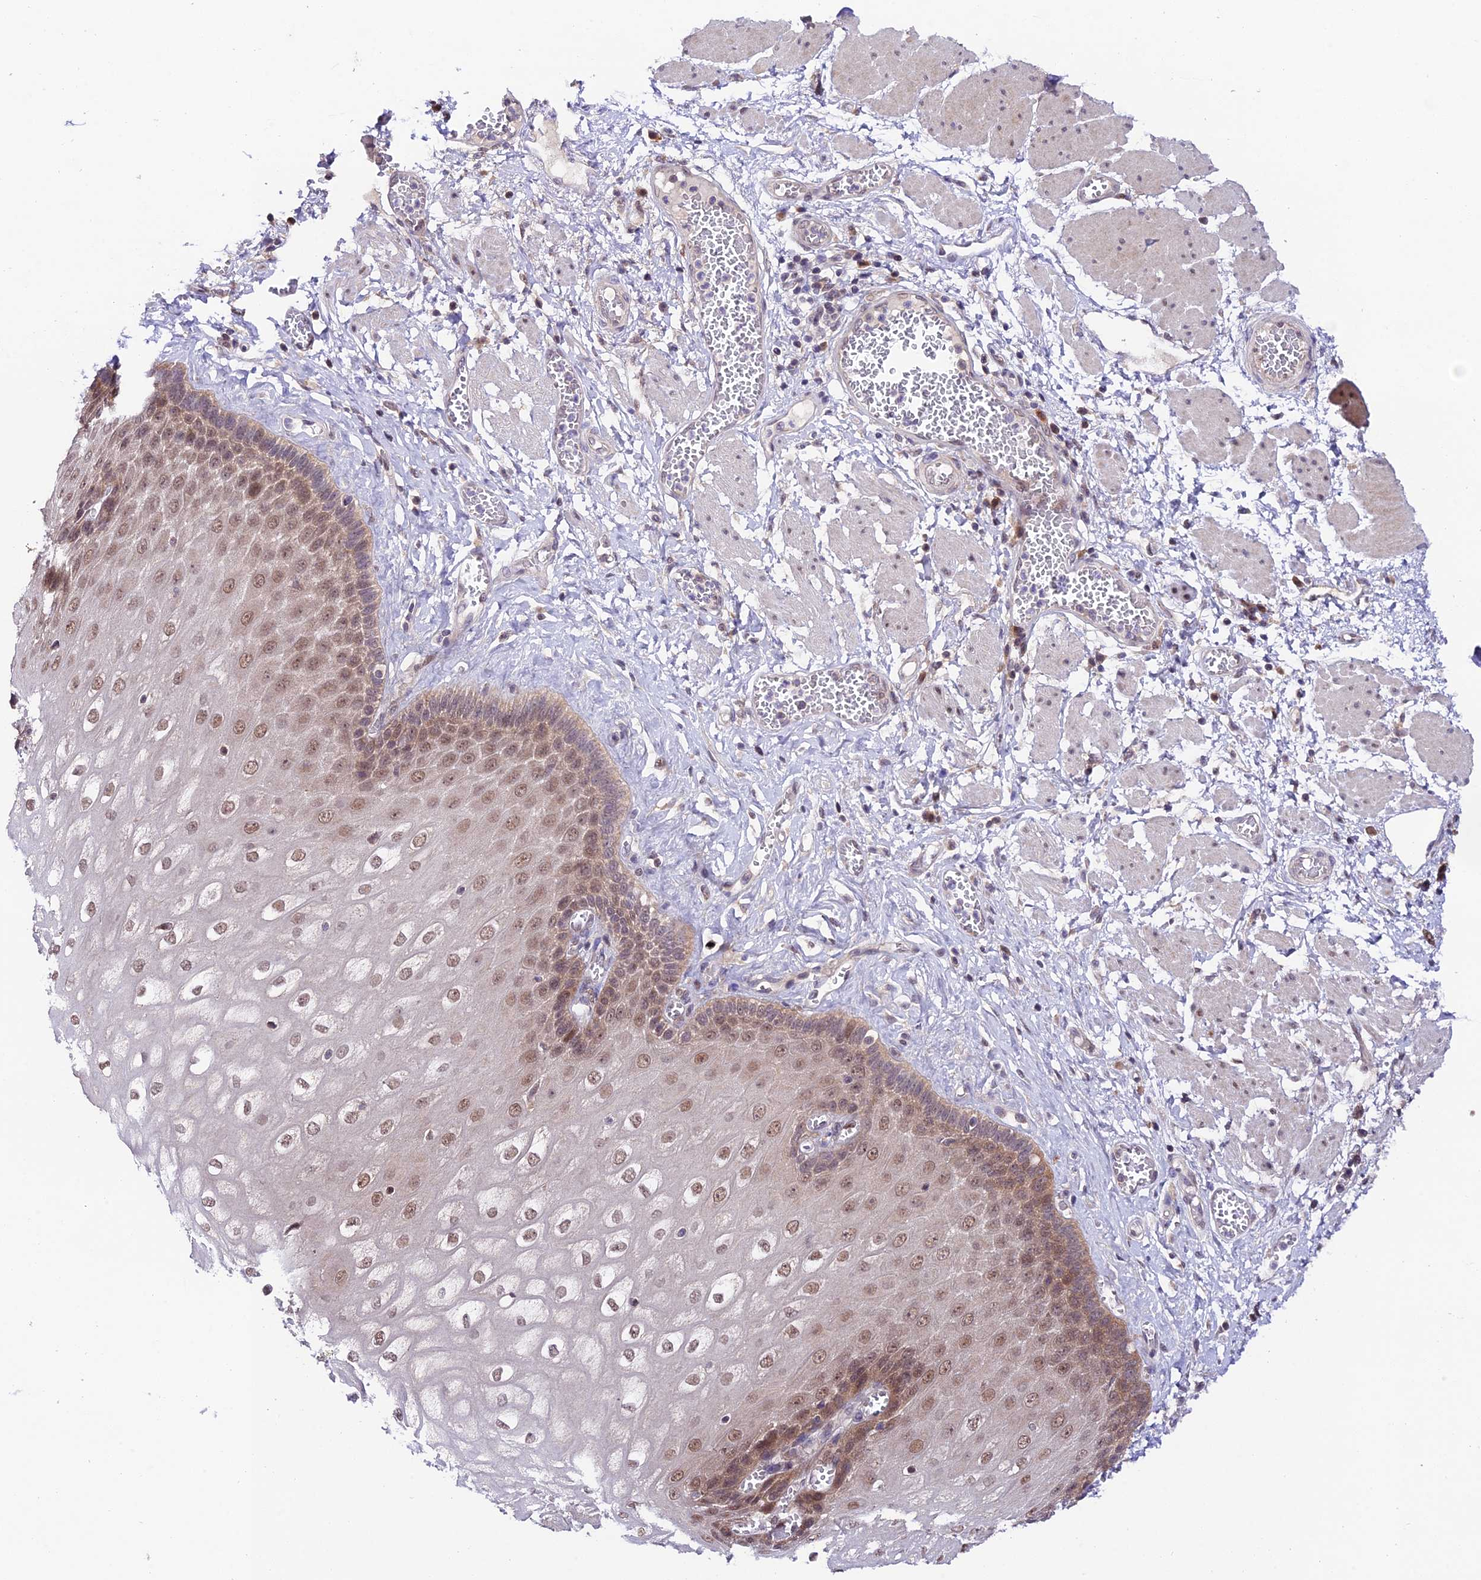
{"staining": {"intensity": "moderate", "quantity": "25%-75%", "location": "nuclear"}, "tissue": "esophagus", "cell_type": "Squamous epithelial cells", "image_type": "normal", "snomed": [{"axis": "morphology", "description": "Normal tissue, NOS"}, {"axis": "topography", "description": "Esophagus"}], "caption": "Approximately 25%-75% of squamous epithelial cells in normal esophagus display moderate nuclear protein positivity as visualized by brown immunohistochemical staining.", "gene": "TRIM40", "patient": {"sex": "male", "age": 60}}